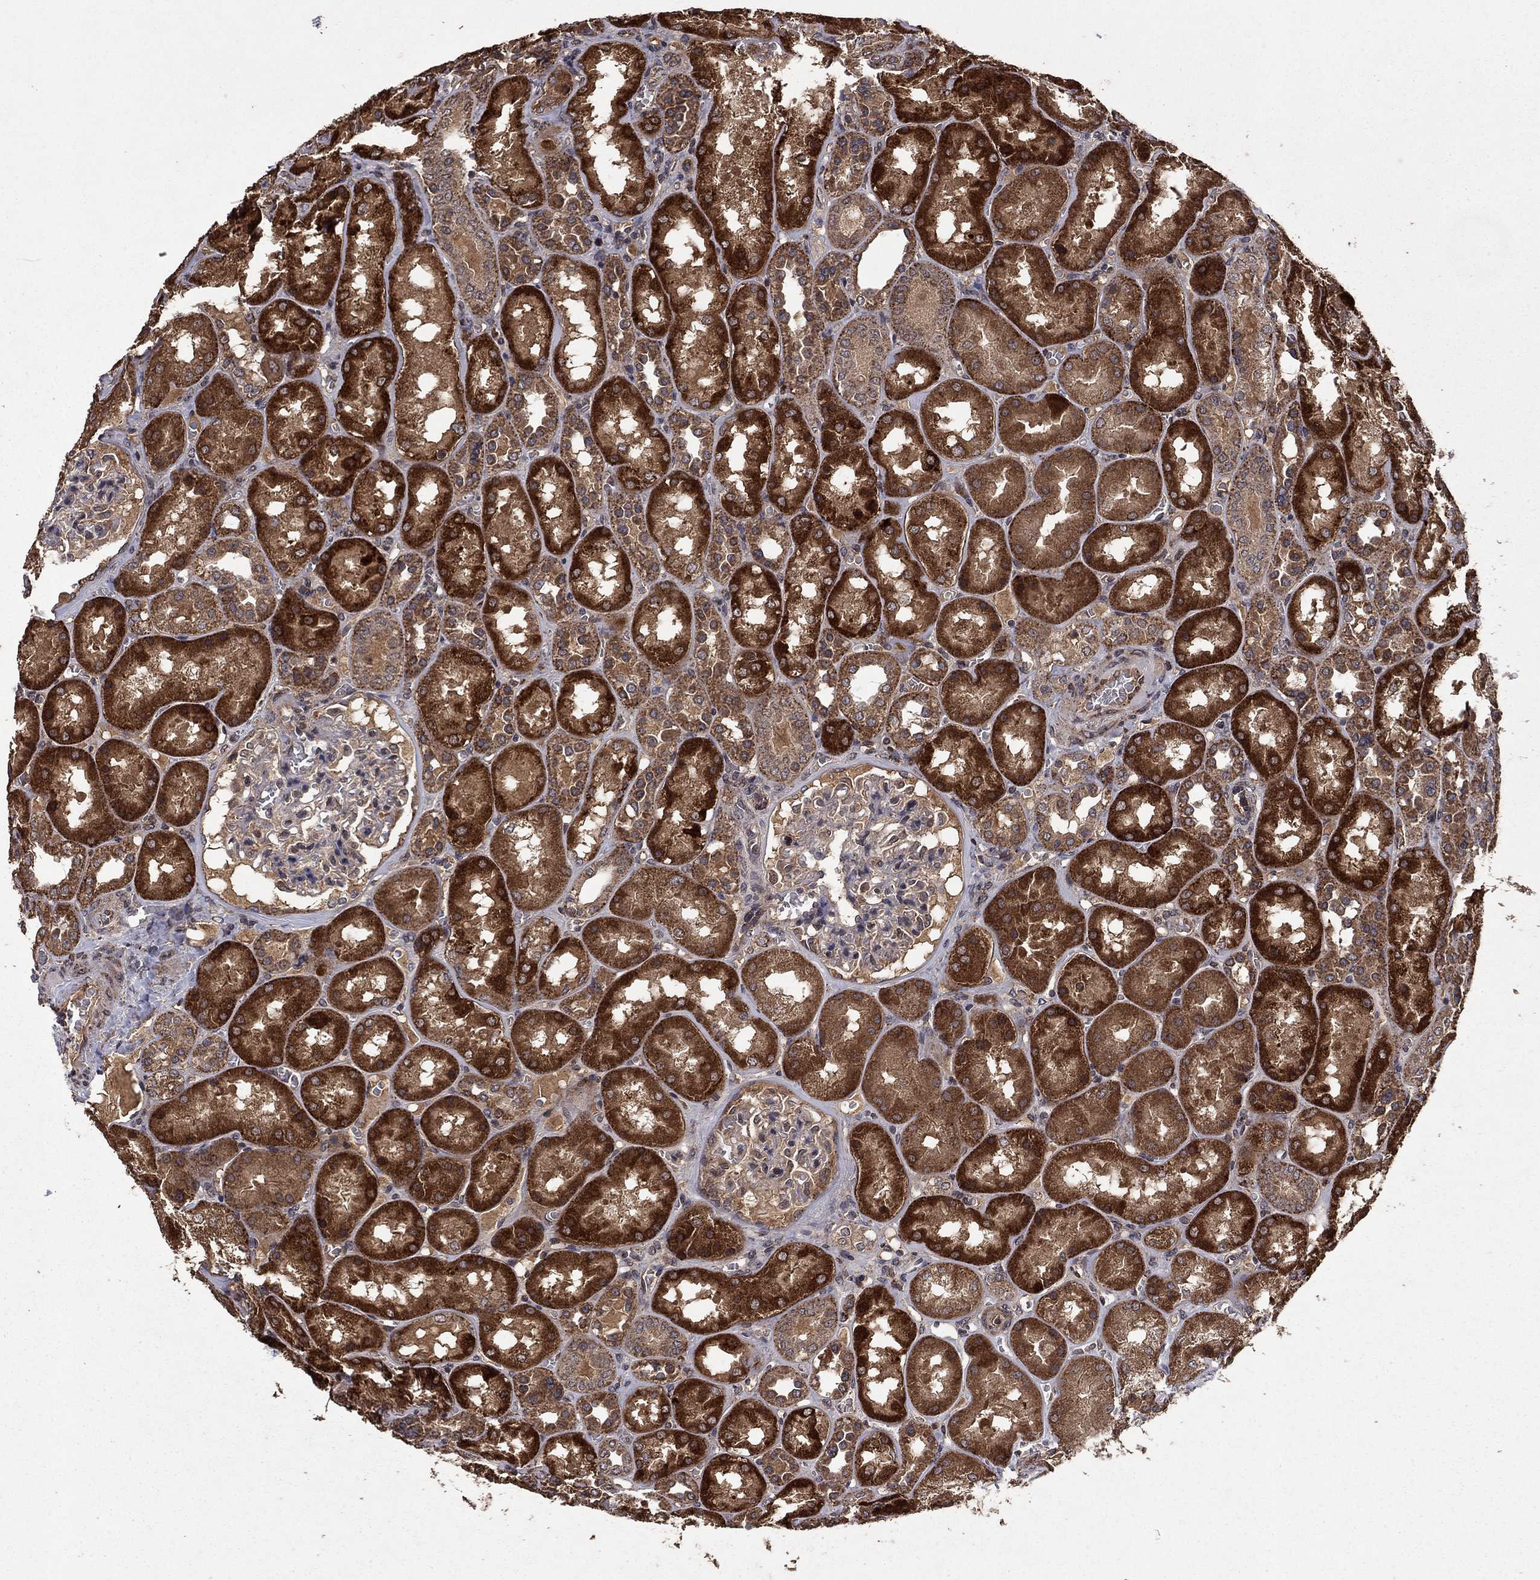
{"staining": {"intensity": "strong", "quantity": "<25%", "location": "cytoplasmic/membranous"}, "tissue": "kidney", "cell_type": "Cells in glomeruli", "image_type": "normal", "snomed": [{"axis": "morphology", "description": "Normal tissue, NOS"}, {"axis": "topography", "description": "Kidney"}], "caption": "High-power microscopy captured an immunohistochemistry micrograph of unremarkable kidney, revealing strong cytoplasmic/membranous expression in about <25% of cells in glomeruli.", "gene": "DHRS1", "patient": {"sex": "male", "age": 73}}